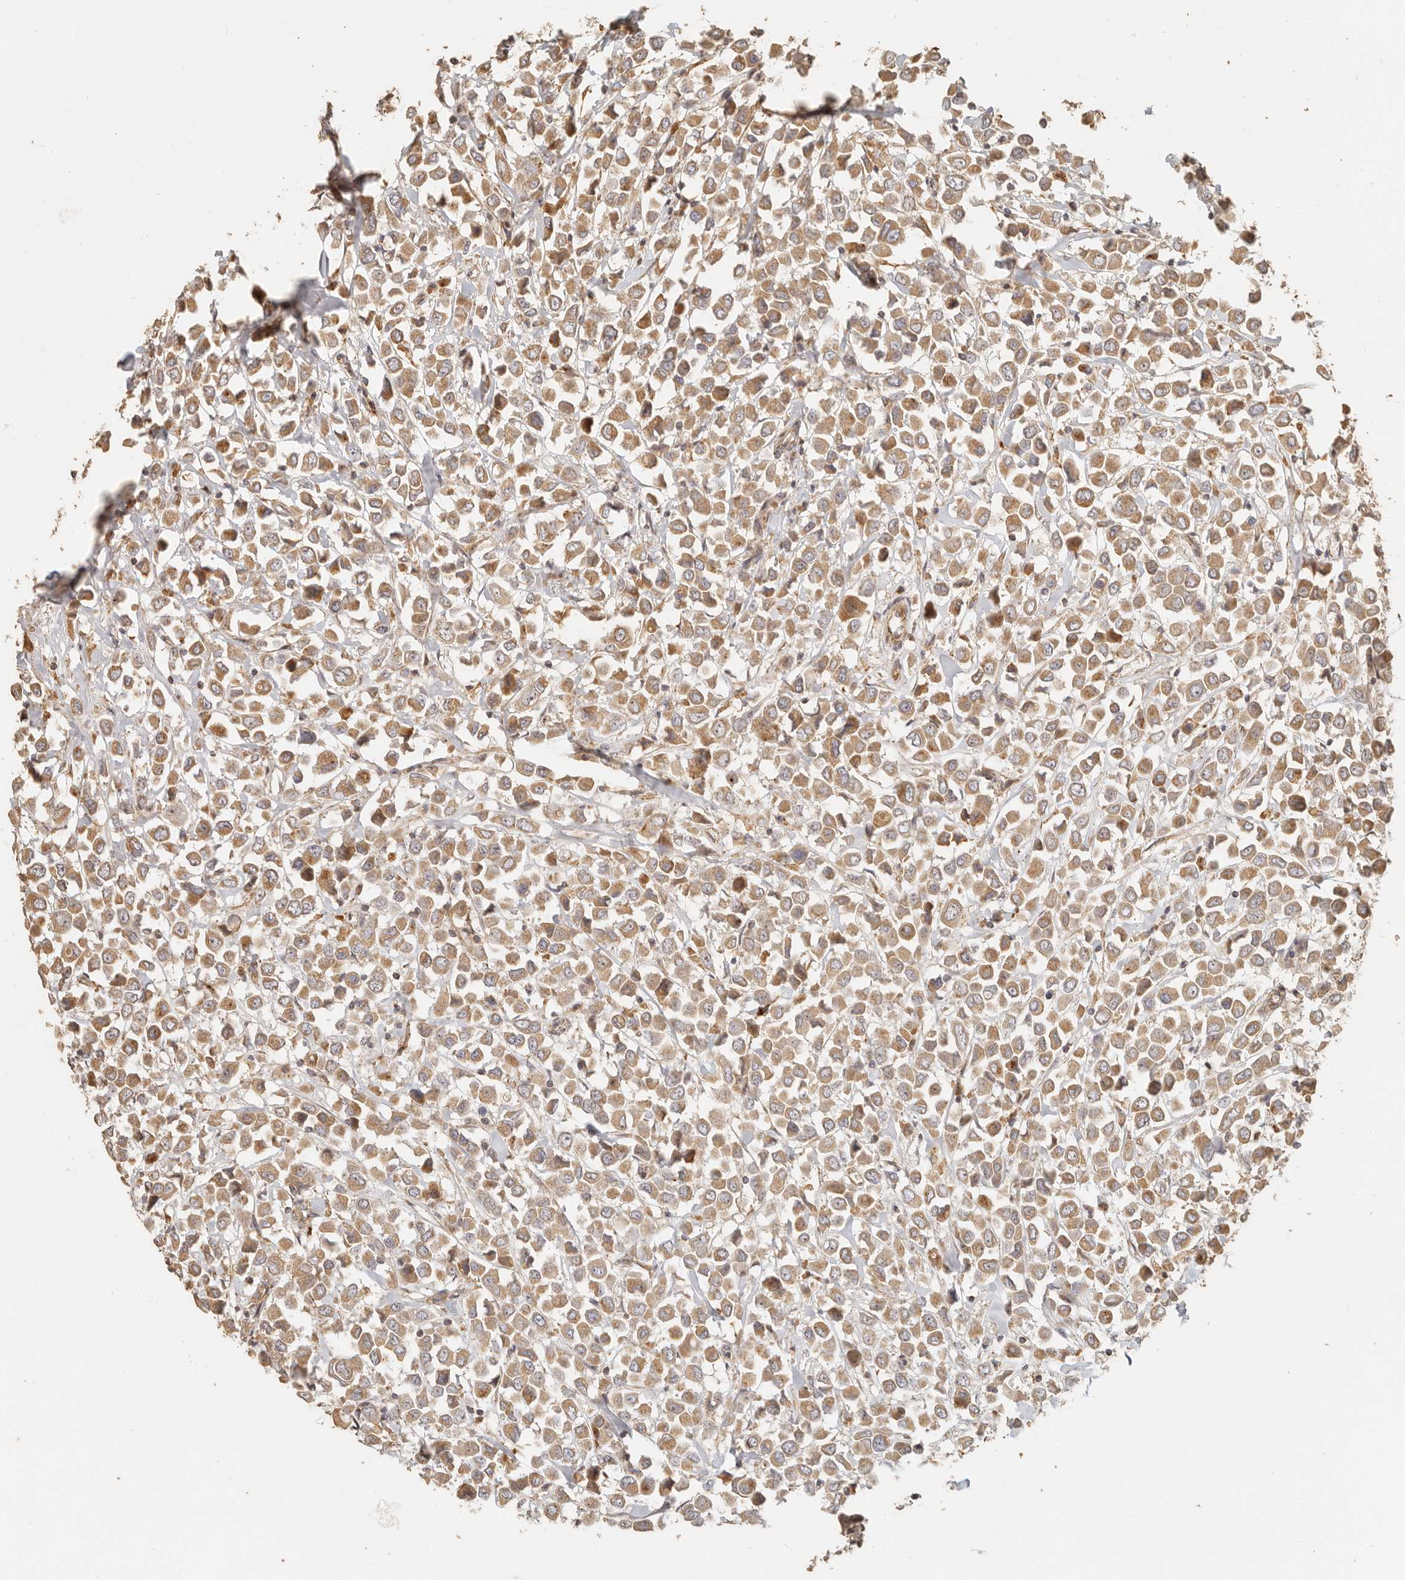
{"staining": {"intensity": "moderate", "quantity": ">75%", "location": "cytoplasmic/membranous"}, "tissue": "breast cancer", "cell_type": "Tumor cells", "image_type": "cancer", "snomed": [{"axis": "morphology", "description": "Duct carcinoma"}, {"axis": "topography", "description": "Breast"}], "caption": "Tumor cells demonstrate moderate cytoplasmic/membranous positivity in approximately >75% of cells in breast invasive ductal carcinoma.", "gene": "PTPN22", "patient": {"sex": "female", "age": 61}}